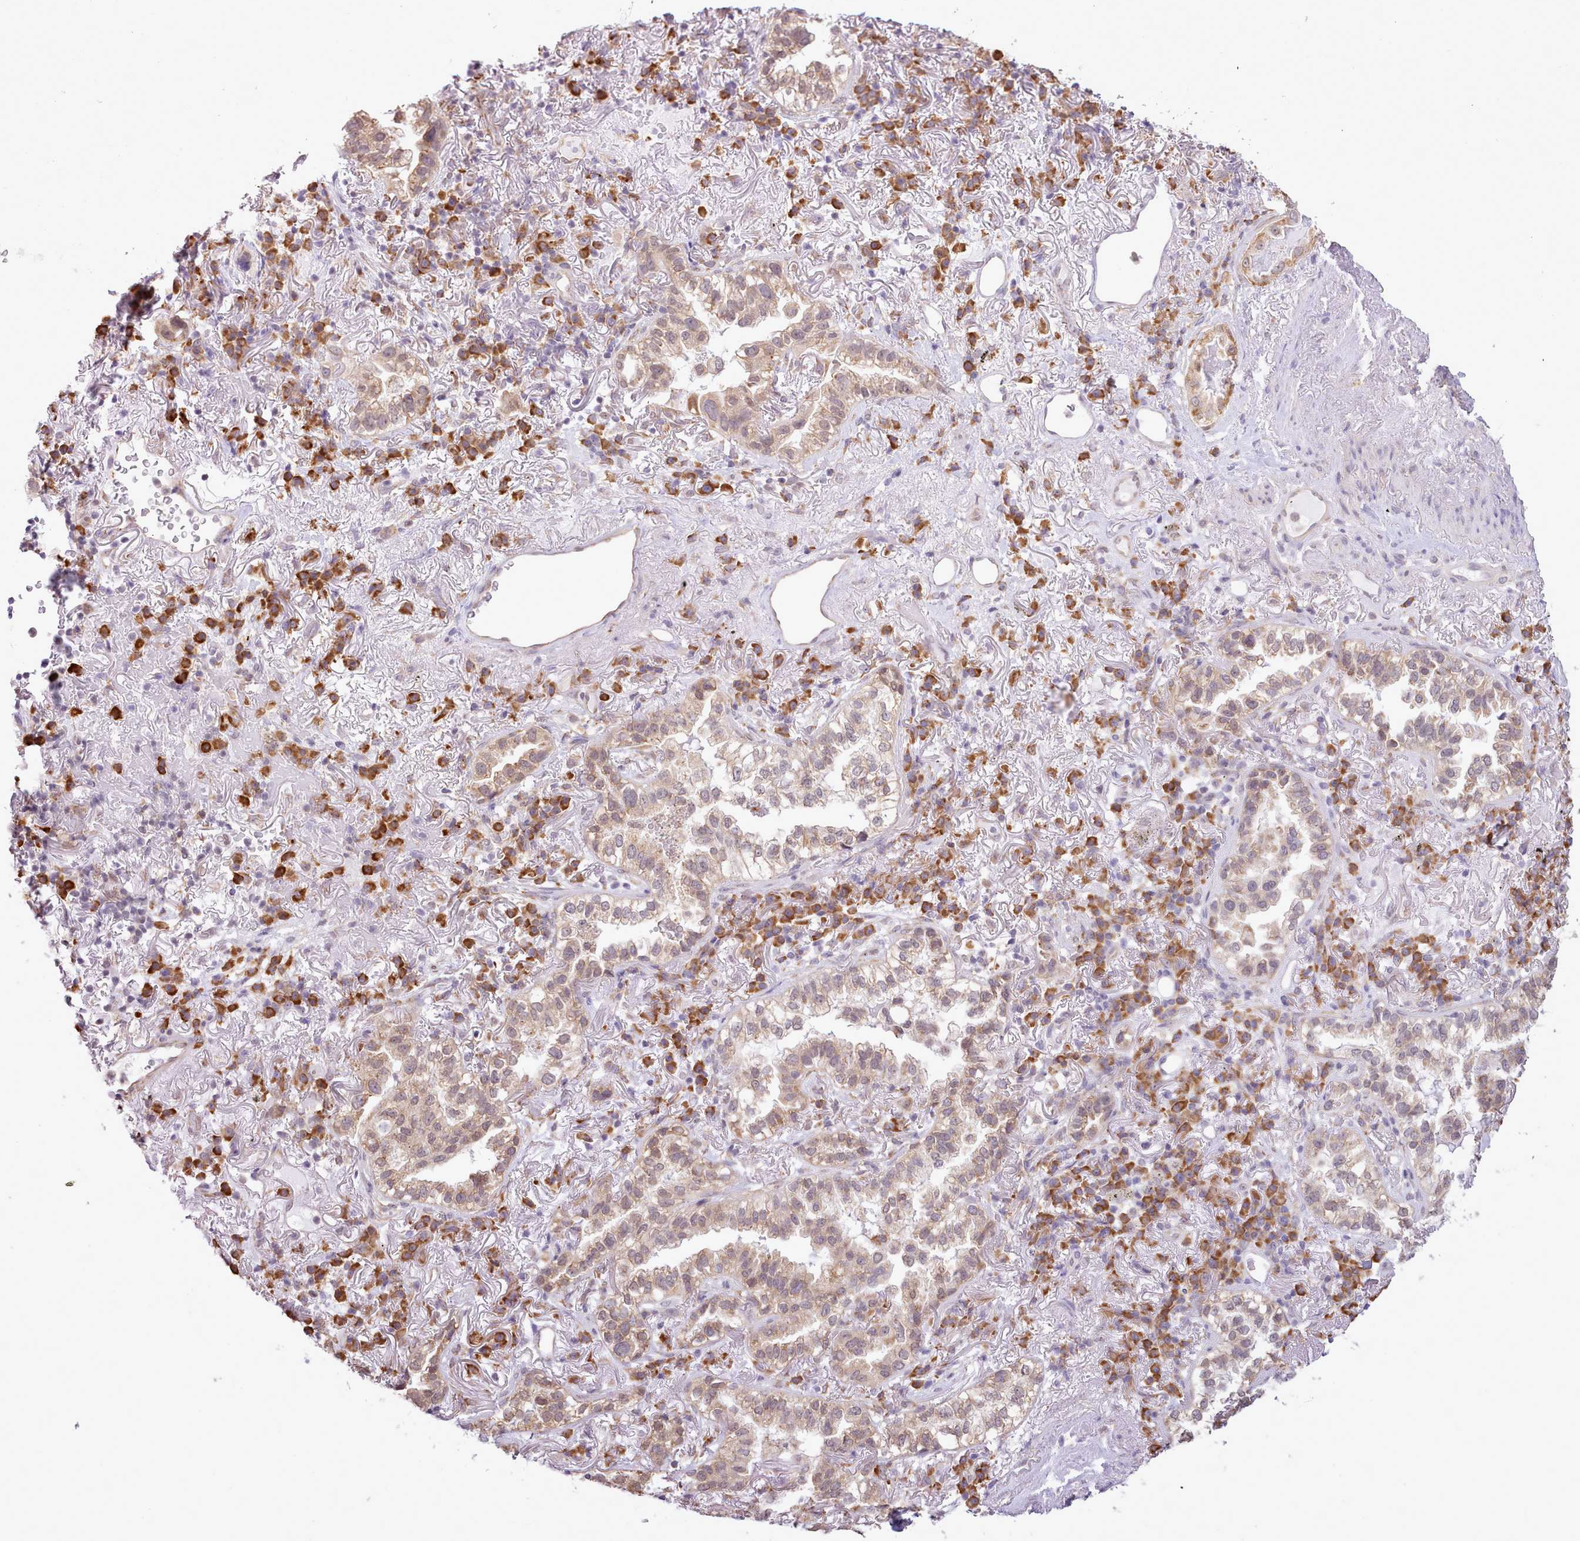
{"staining": {"intensity": "moderate", "quantity": "25%-75%", "location": "cytoplasmic/membranous"}, "tissue": "lung cancer", "cell_type": "Tumor cells", "image_type": "cancer", "snomed": [{"axis": "morphology", "description": "Adenocarcinoma, NOS"}, {"axis": "topography", "description": "Lung"}], "caption": "Protein expression by IHC exhibits moderate cytoplasmic/membranous positivity in about 25%-75% of tumor cells in lung cancer (adenocarcinoma).", "gene": "SEC61B", "patient": {"sex": "female", "age": 69}}